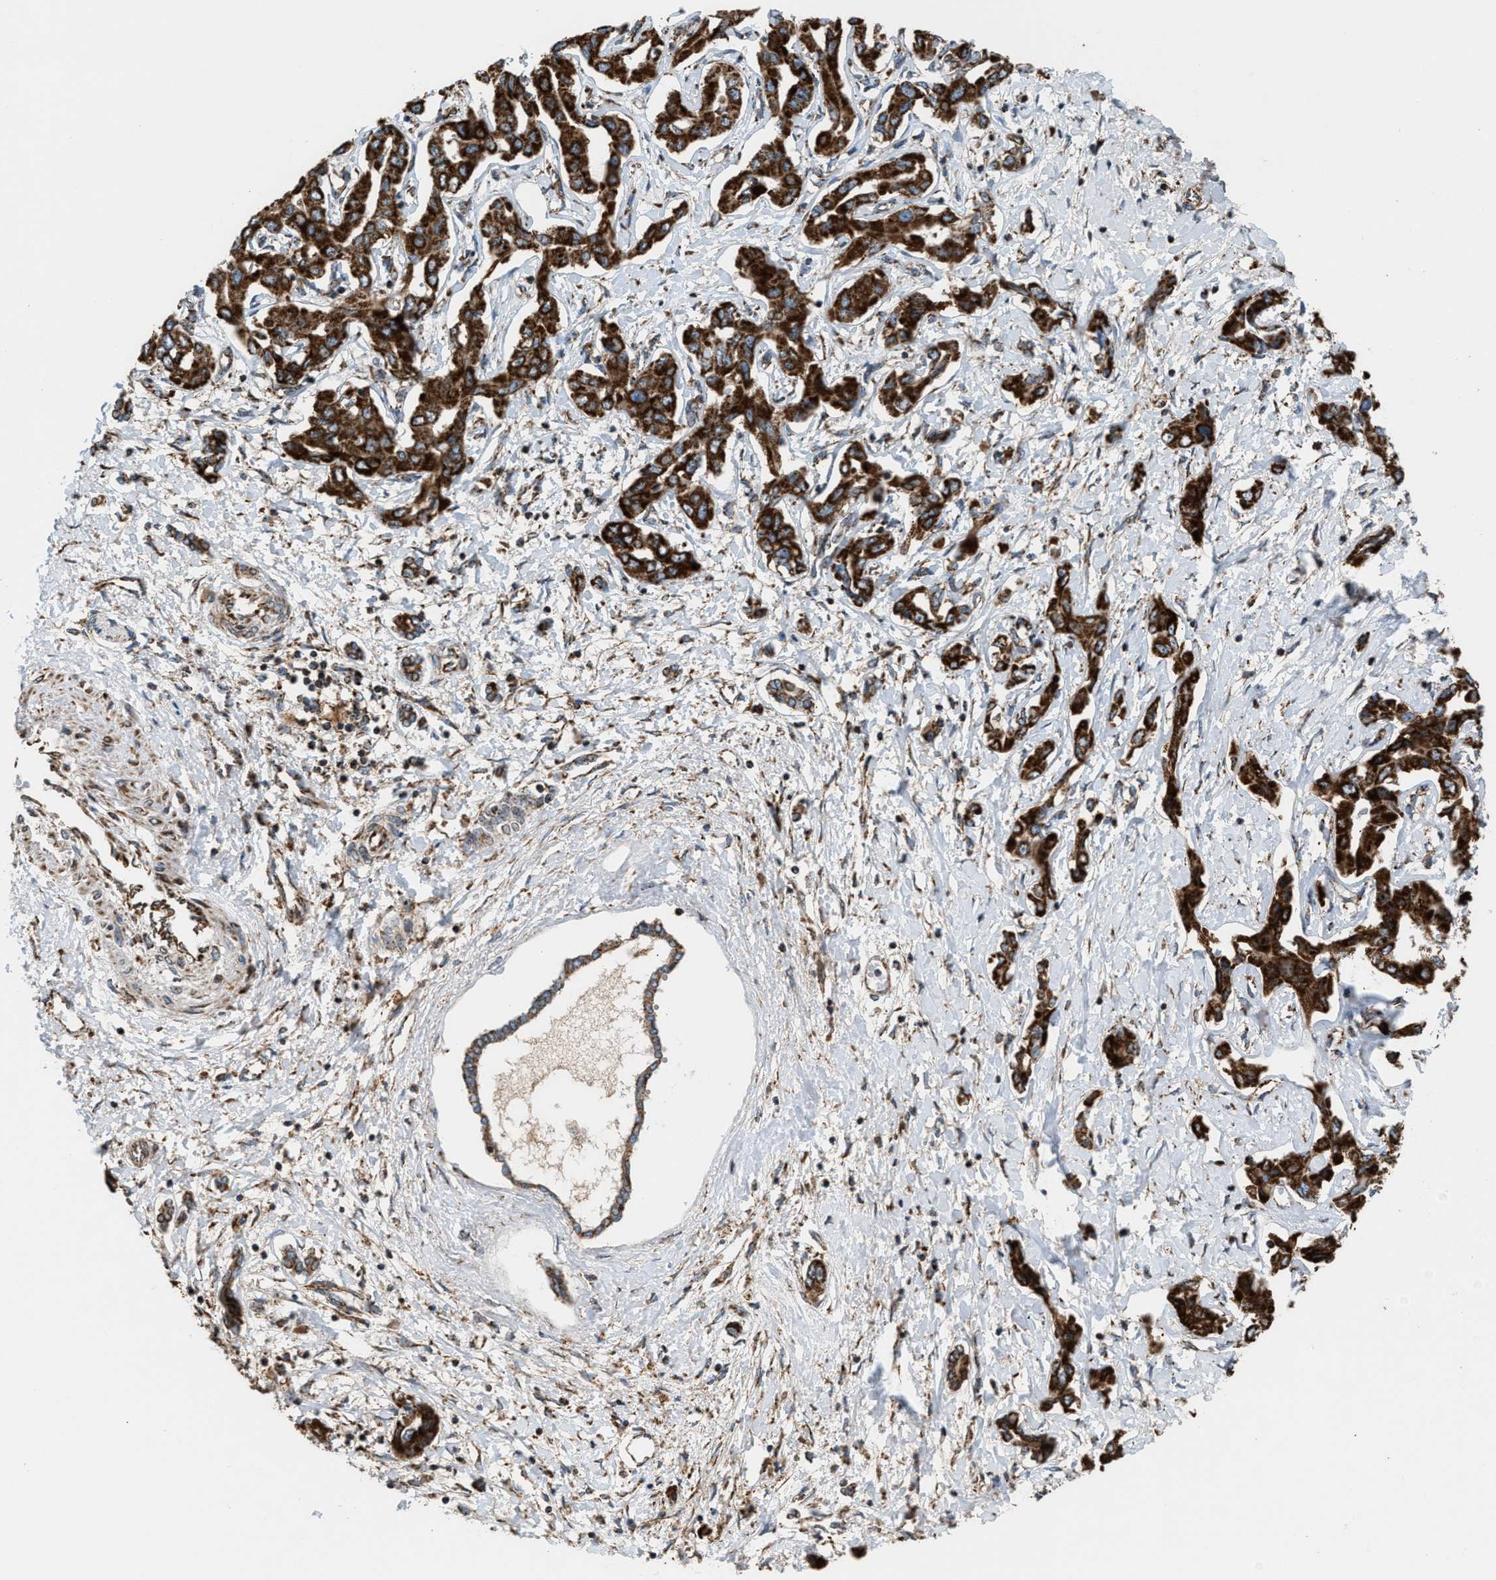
{"staining": {"intensity": "strong", "quantity": ">75%", "location": "cytoplasmic/membranous"}, "tissue": "liver cancer", "cell_type": "Tumor cells", "image_type": "cancer", "snomed": [{"axis": "morphology", "description": "Cholangiocarcinoma"}, {"axis": "topography", "description": "Liver"}], "caption": "IHC photomicrograph of neoplastic tissue: liver cancer (cholangiocarcinoma) stained using IHC exhibits high levels of strong protein expression localized specifically in the cytoplasmic/membranous of tumor cells, appearing as a cytoplasmic/membranous brown color.", "gene": "SGSM2", "patient": {"sex": "male", "age": 59}}